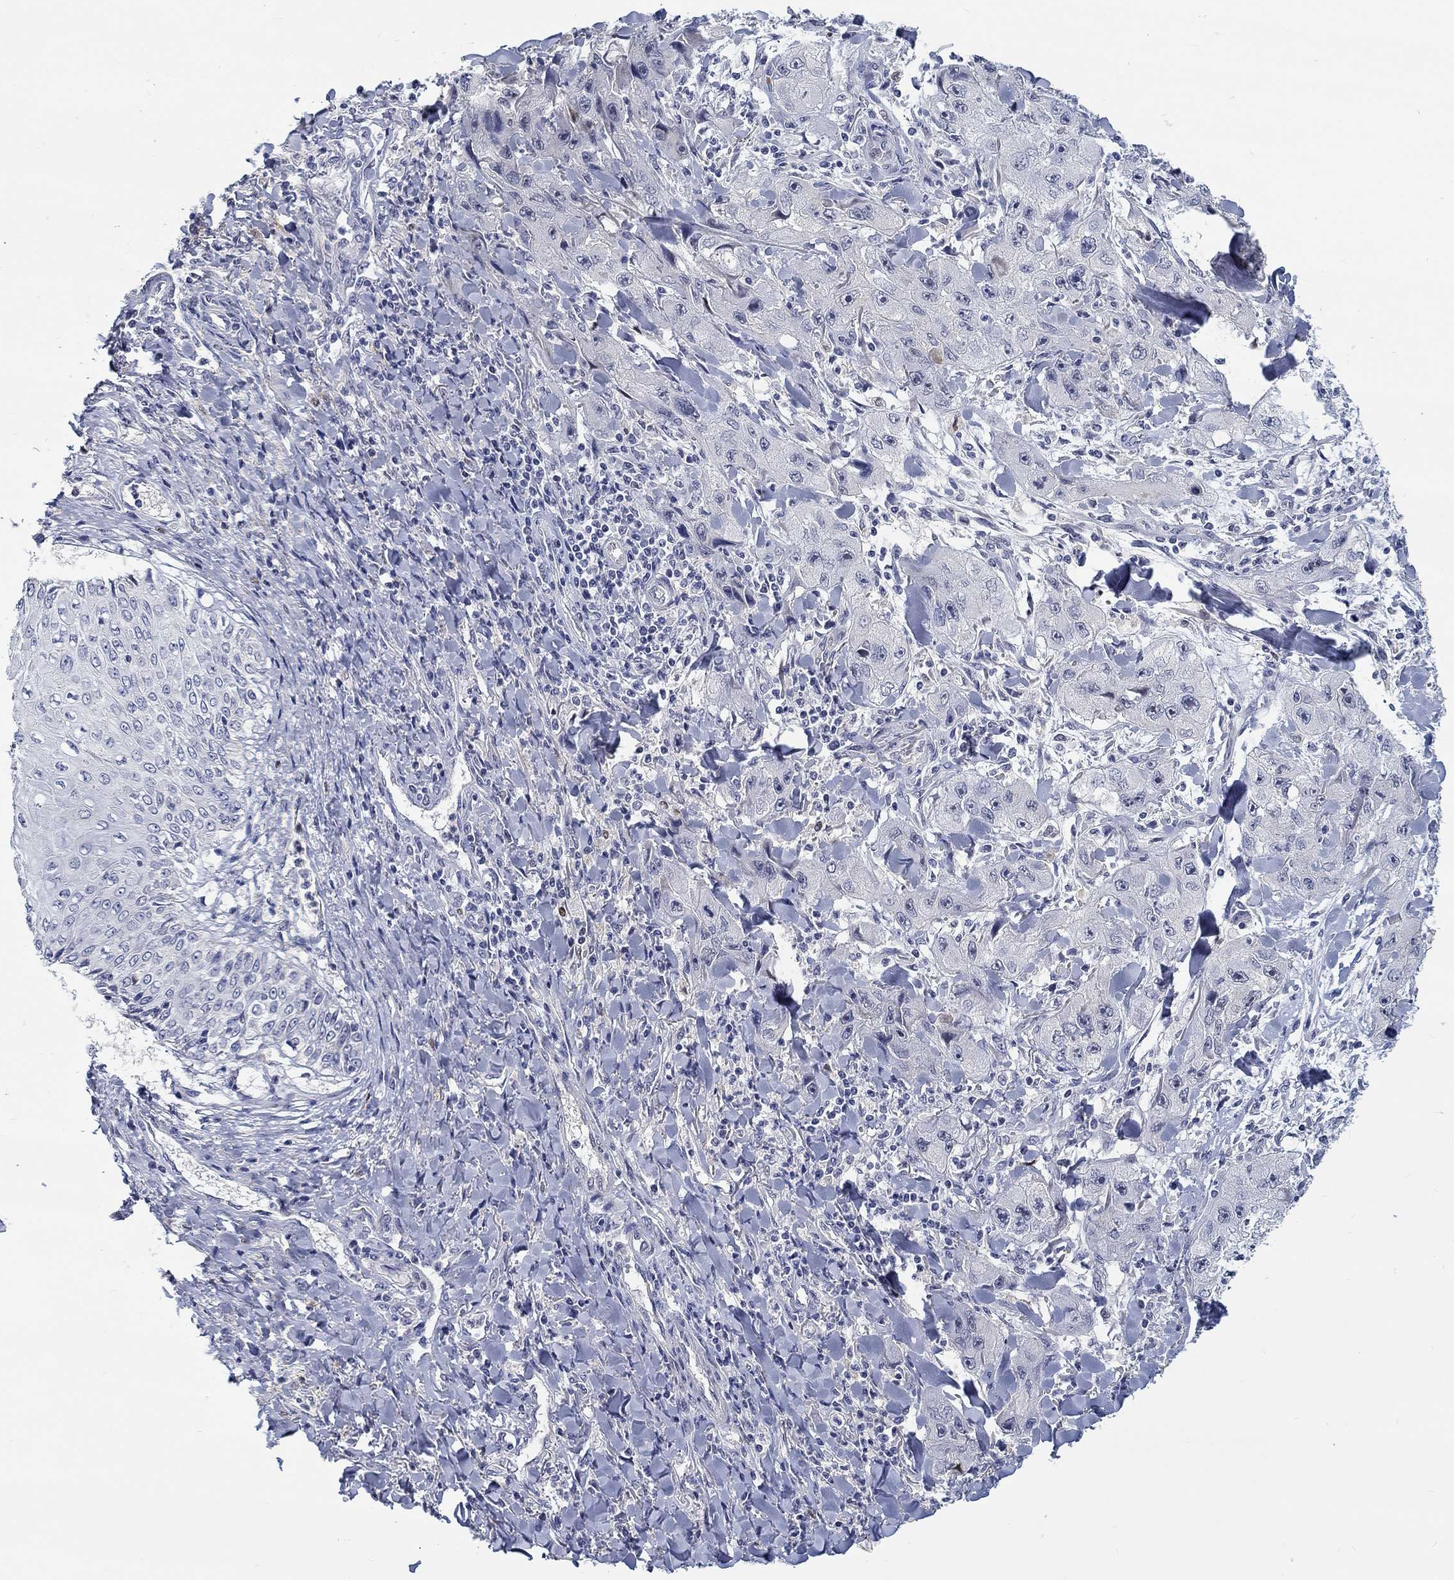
{"staining": {"intensity": "strong", "quantity": "25%-75%", "location": "nuclear"}, "tissue": "skin cancer", "cell_type": "Tumor cells", "image_type": "cancer", "snomed": [{"axis": "morphology", "description": "Squamous cell carcinoma, NOS"}, {"axis": "topography", "description": "Skin"}, {"axis": "topography", "description": "Subcutis"}], "caption": "Protein expression analysis of human skin cancer (squamous cell carcinoma) reveals strong nuclear positivity in about 25%-75% of tumor cells. (Brightfield microscopy of DAB IHC at high magnification).", "gene": "SMIM18", "patient": {"sex": "male", "age": 73}}